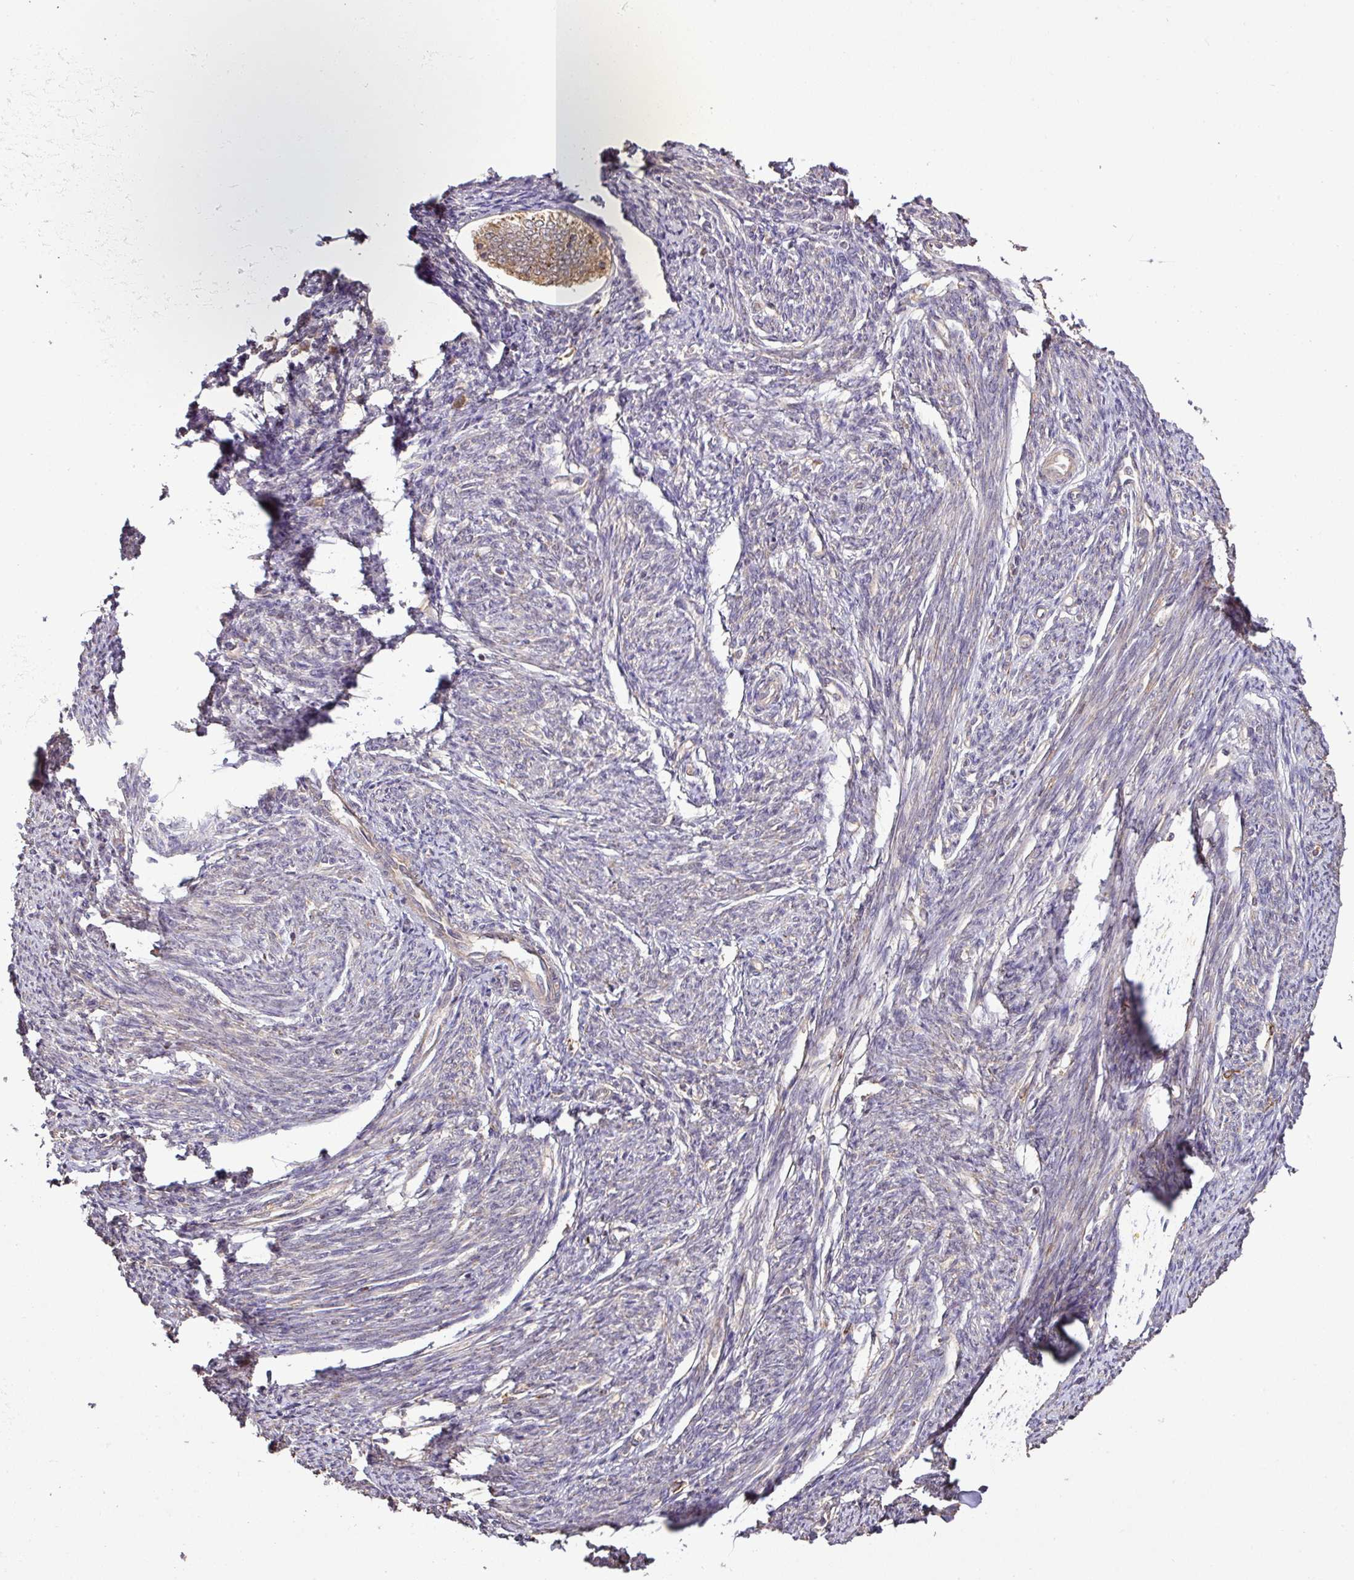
{"staining": {"intensity": "moderate", "quantity": "25%-75%", "location": "cytoplasmic/membranous"}, "tissue": "smooth muscle", "cell_type": "Smooth muscle cells", "image_type": "normal", "snomed": [{"axis": "morphology", "description": "Normal tissue, NOS"}, {"axis": "topography", "description": "Smooth muscle"}, {"axis": "topography", "description": "Fallopian tube"}], "caption": "Human smooth muscle stained for a protein (brown) displays moderate cytoplasmic/membranous positive staining in approximately 25%-75% of smooth muscle cells.", "gene": "FAIM", "patient": {"sex": "female", "age": 59}}